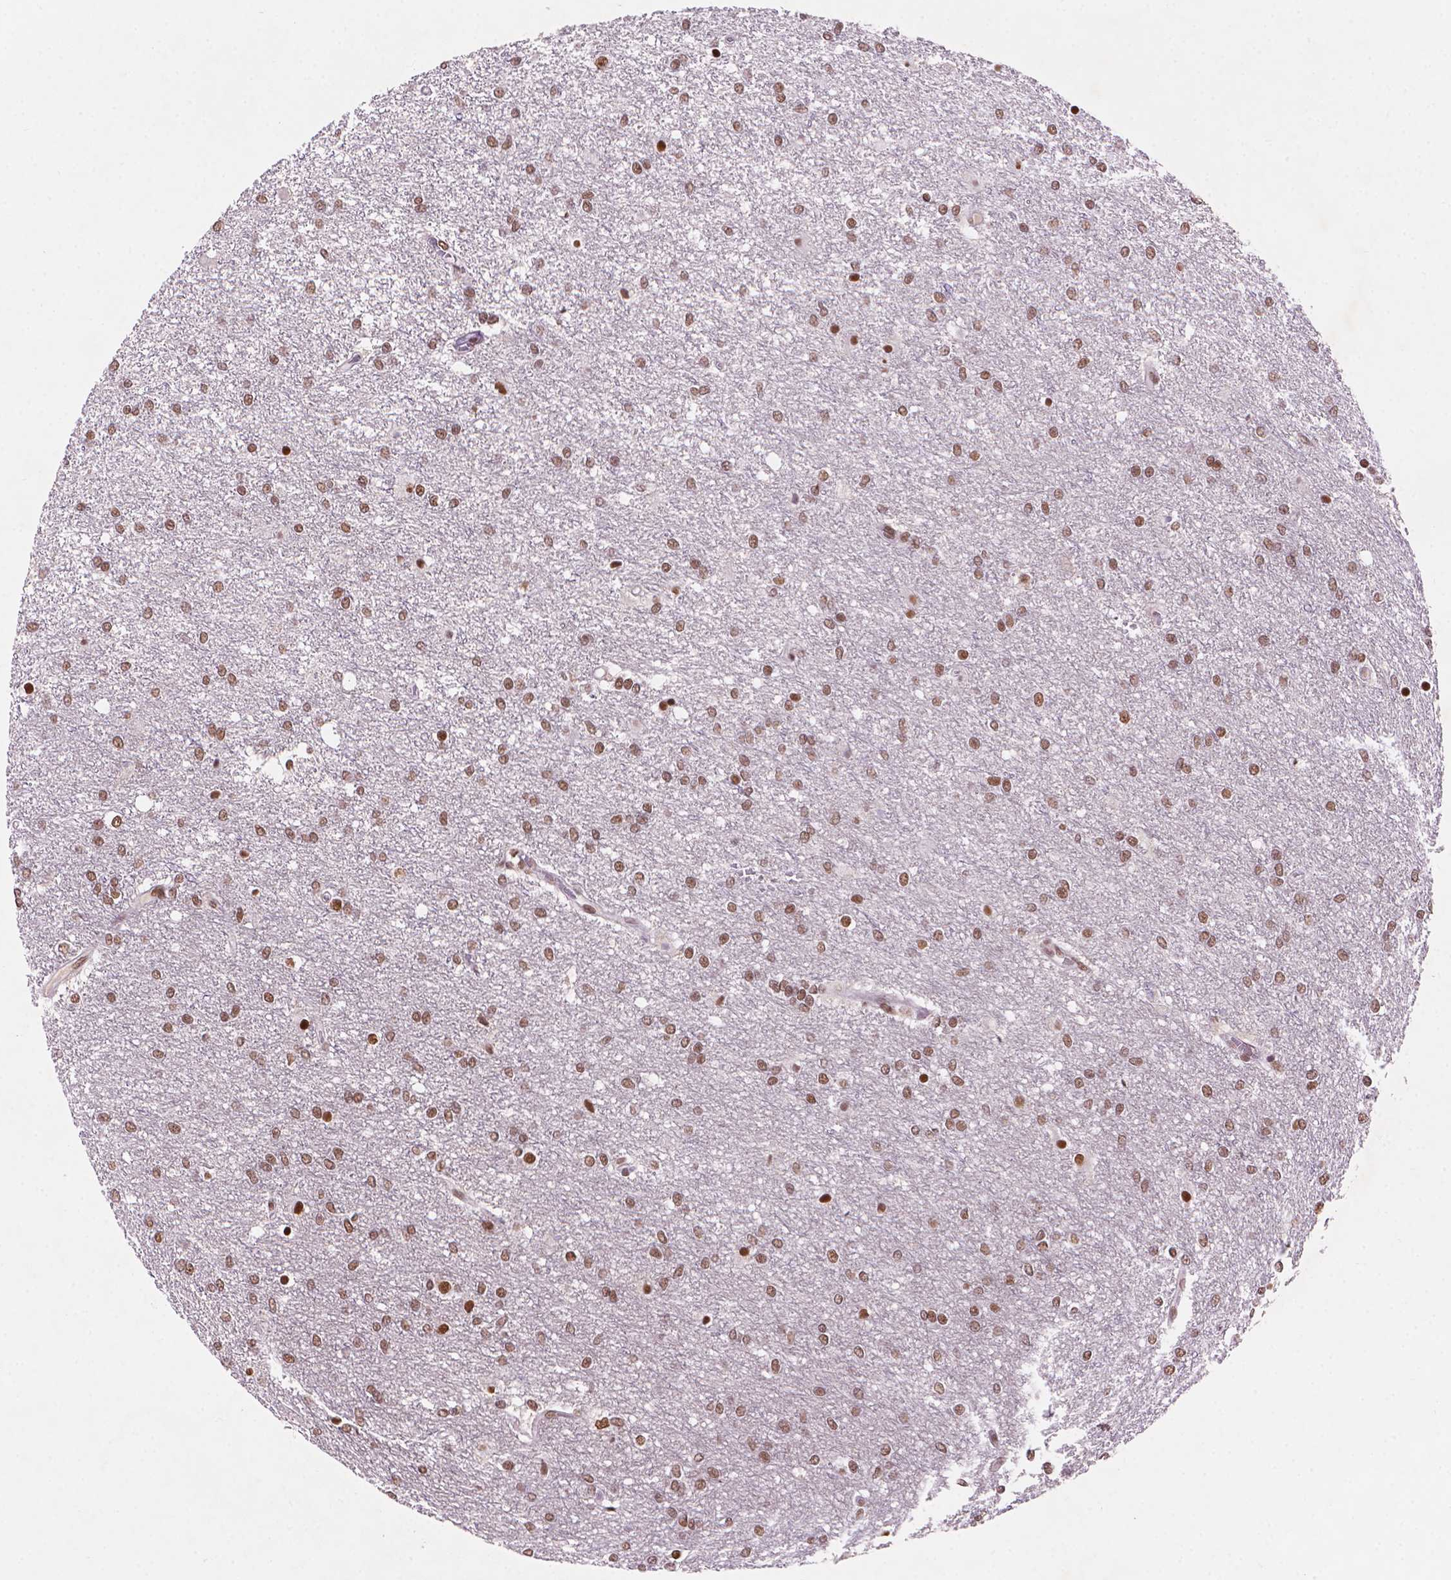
{"staining": {"intensity": "moderate", "quantity": ">75%", "location": "nuclear"}, "tissue": "glioma", "cell_type": "Tumor cells", "image_type": "cancer", "snomed": [{"axis": "morphology", "description": "Glioma, malignant, High grade"}, {"axis": "topography", "description": "Brain"}], "caption": "Malignant high-grade glioma was stained to show a protein in brown. There is medium levels of moderate nuclear expression in about >75% of tumor cells.", "gene": "RPA4", "patient": {"sex": "female", "age": 61}}